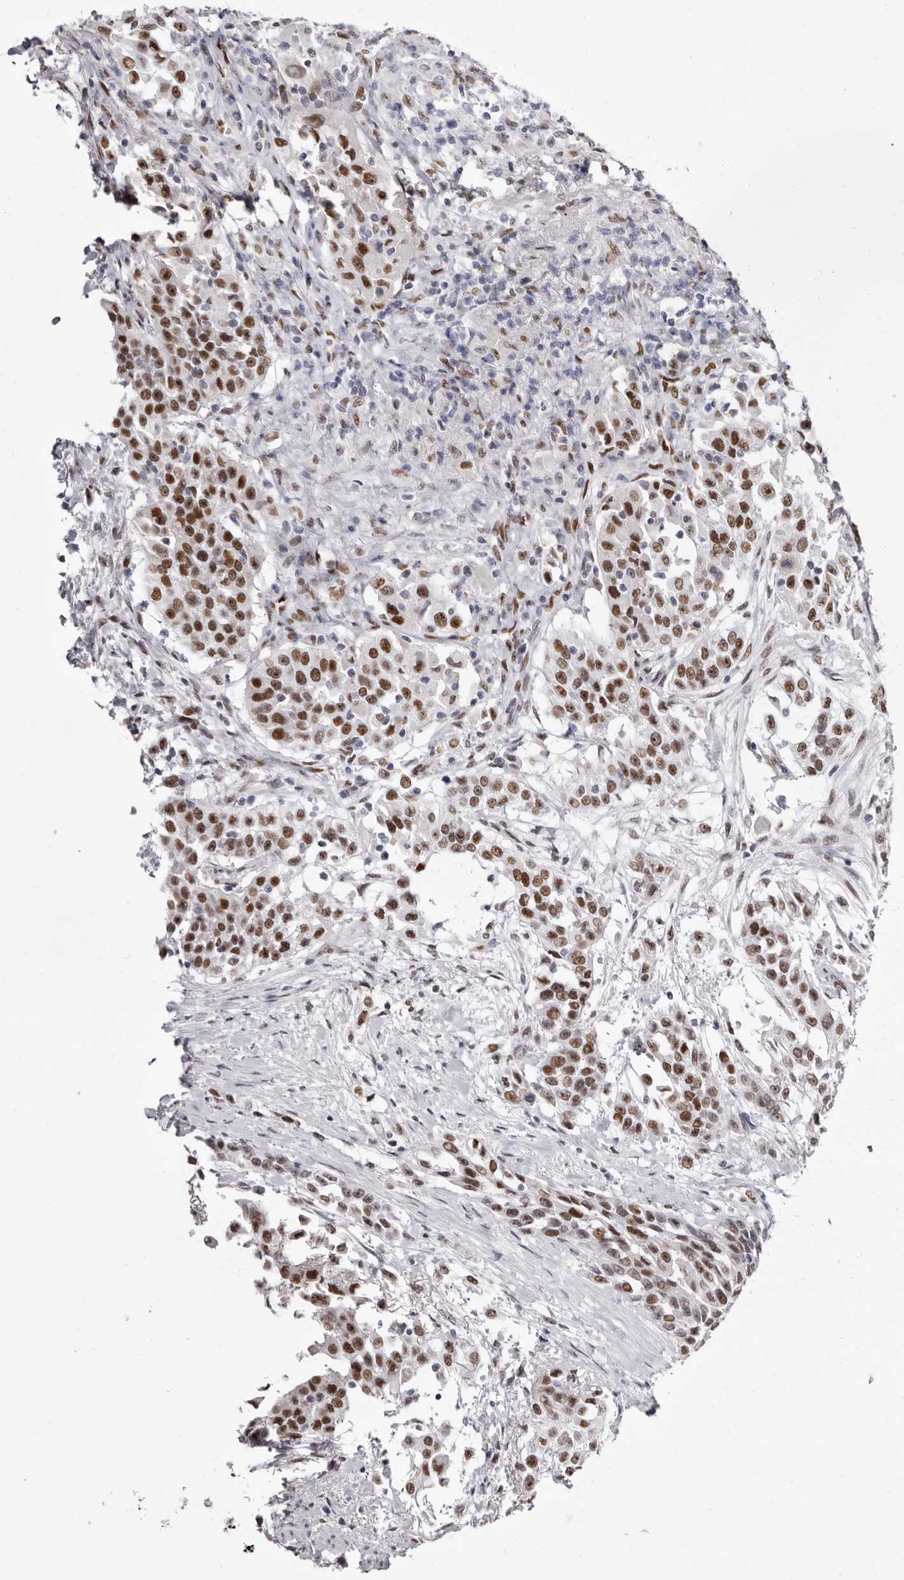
{"staining": {"intensity": "strong", "quantity": ">75%", "location": "nuclear"}, "tissue": "urothelial cancer", "cell_type": "Tumor cells", "image_type": "cancer", "snomed": [{"axis": "morphology", "description": "Urothelial carcinoma, High grade"}, {"axis": "topography", "description": "Urinary bladder"}], "caption": "Immunohistochemical staining of urothelial cancer displays high levels of strong nuclear positivity in approximately >75% of tumor cells. (Stains: DAB (3,3'-diaminobenzidine) in brown, nuclei in blue, Microscopy: brightfield microscopy at high magnification).", "gene": "ZNF326", "patient": {"sex": "female", "age": 80}}